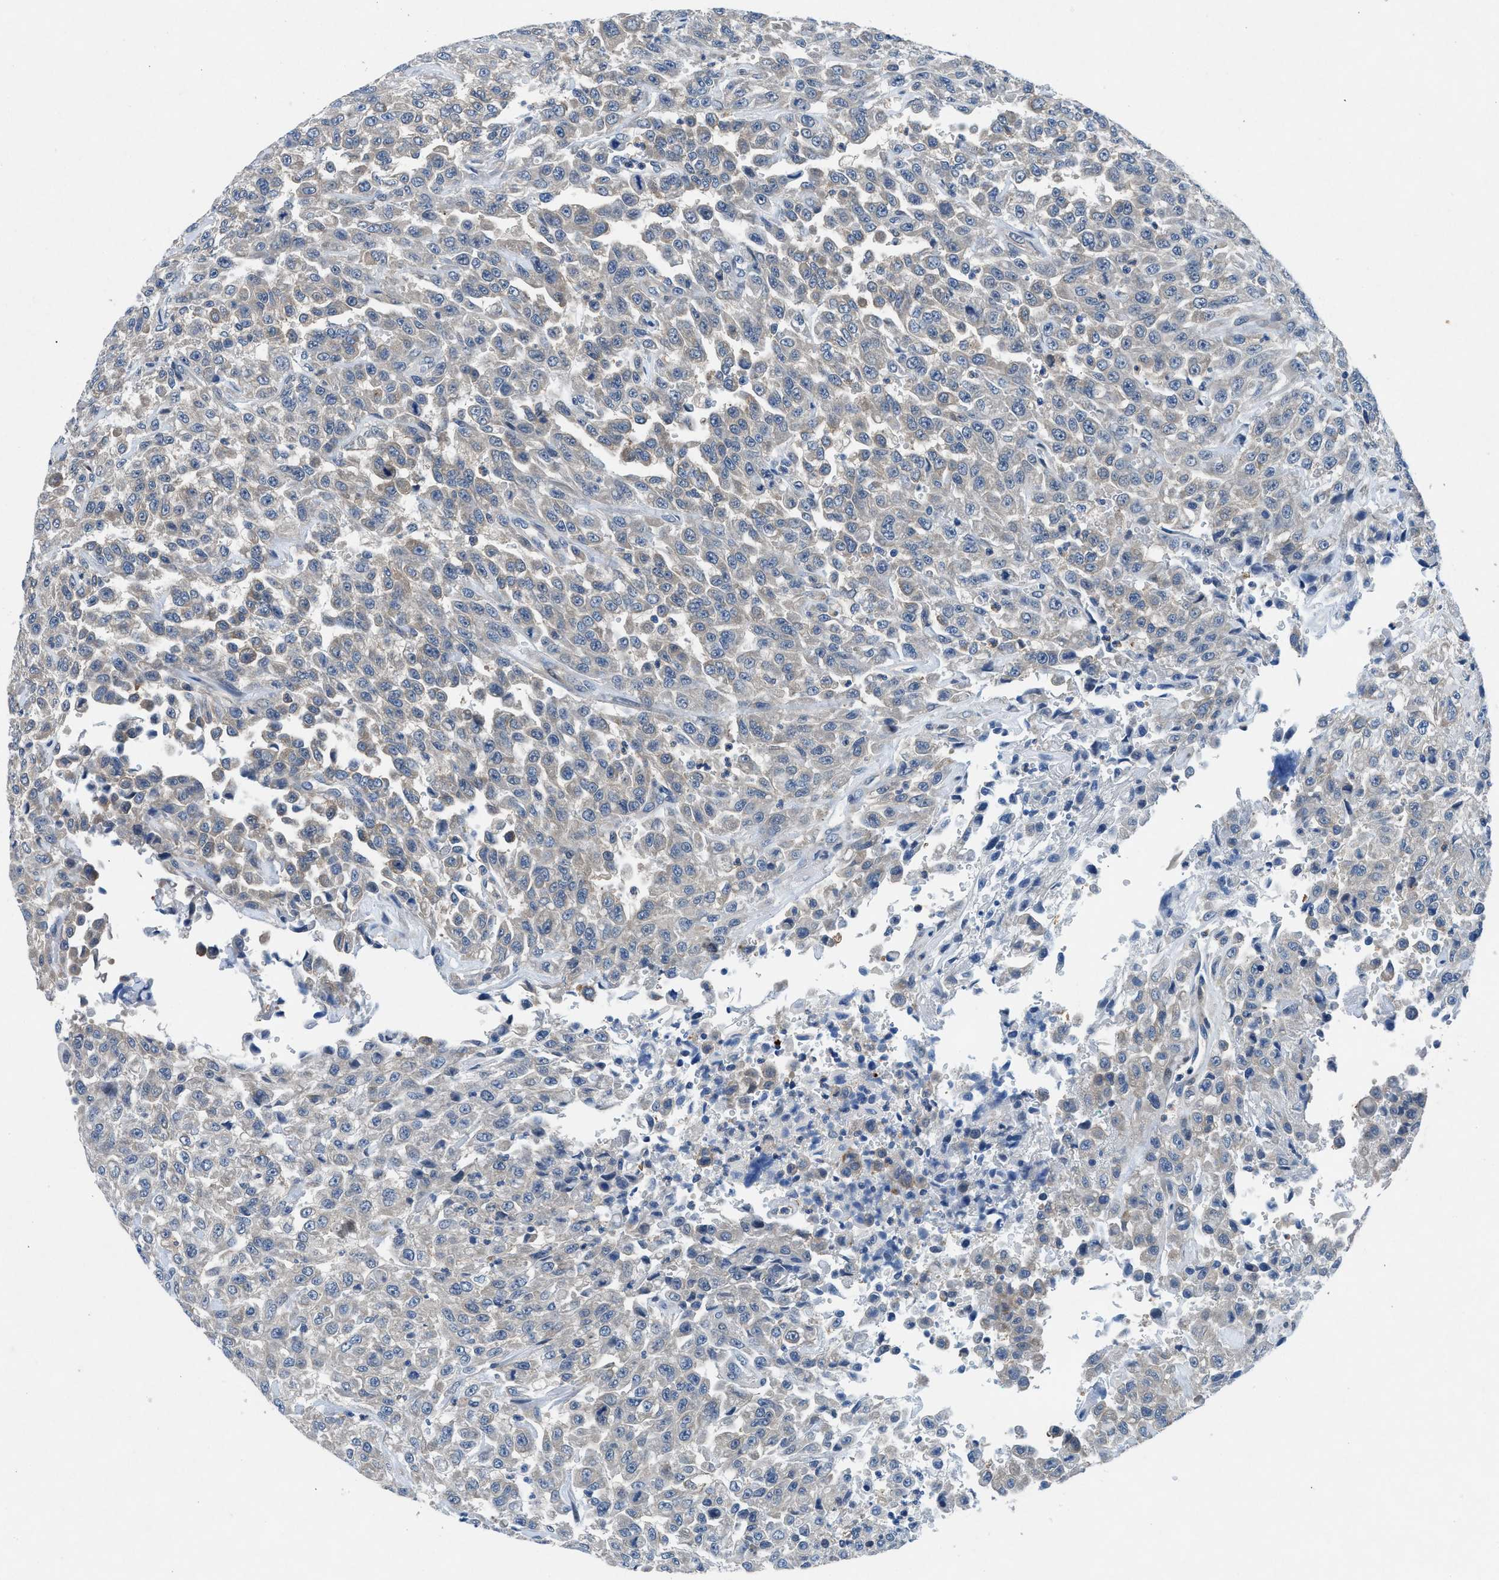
{"staining": {"intensity": "weak", "quantity": "<25%", "location": "cytoplasmic/membranous"}, "tissue": "urothelial cancer", "cell_type": "Tumor cells", "image_type": "cancer", "snomed": [{"axis": "morphology", "description": "Urothelial carcinoma, High grade"}, {"axis": "topography", "description": "Urinary bladder"}], "caption": "Protein analysis of urothelial cancer displays no significant staining in tumor cells.", "gene": "COPS2", "patient": {"sex": "male", "age": 46}}